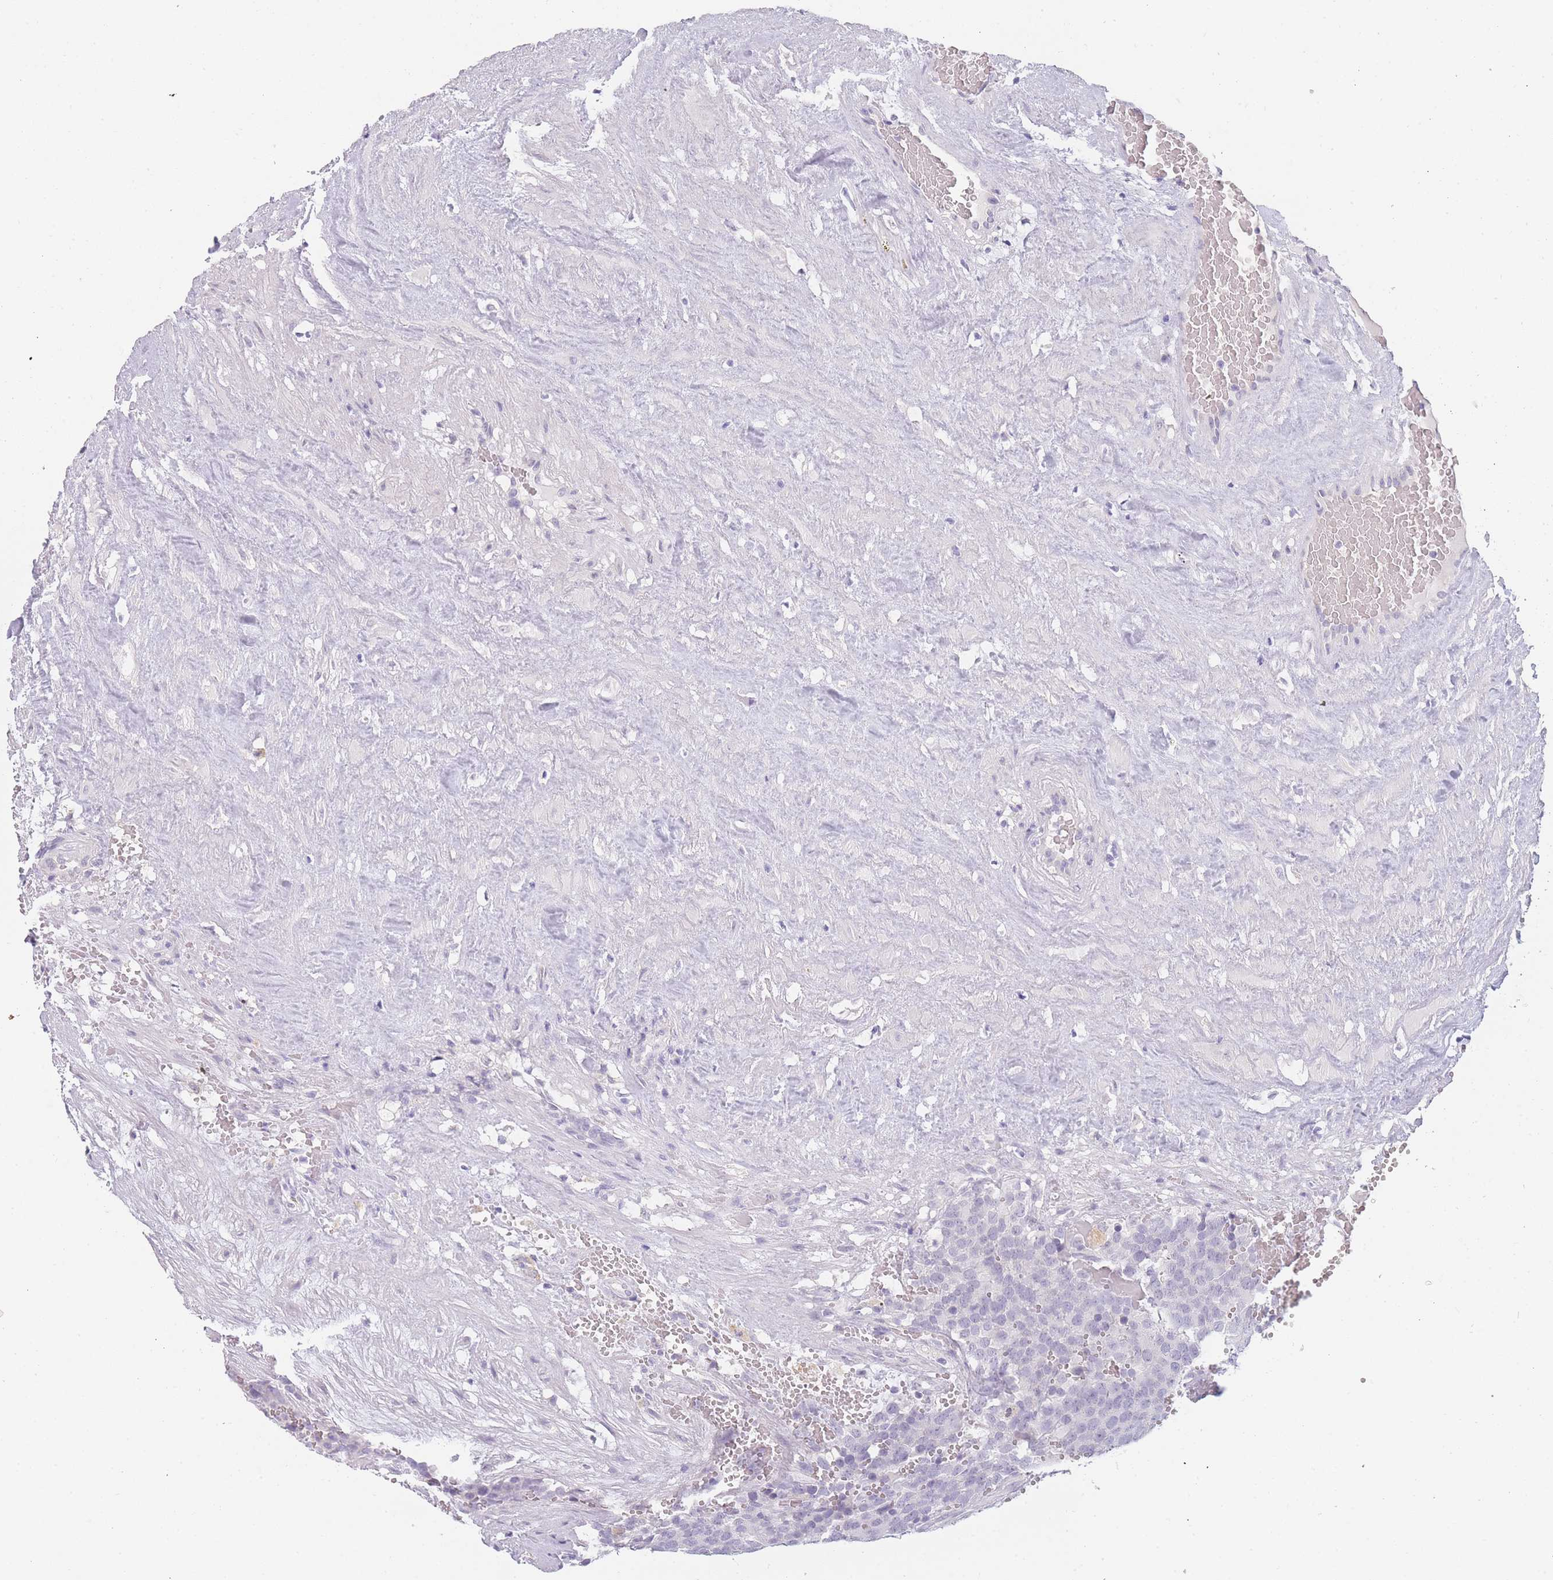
{"staining": {"intensity": "negative", "quantity": "none", "location": "none"}, "tissue": "testis cancer", "cell_type": "Tumor cells", "image_type": "cancer", "snomed": [{"axis": "morphology", "description": "Seminoma, NOS"}, {"axis": "topography", "description": "Testis"}], "caption": "High power microscopy micrograph of an IHC micrograph of testis cancer, revealing no significant positivity in tumor cells.", "gene": "INS", "patient": {"sex": "male", "age": 71}}